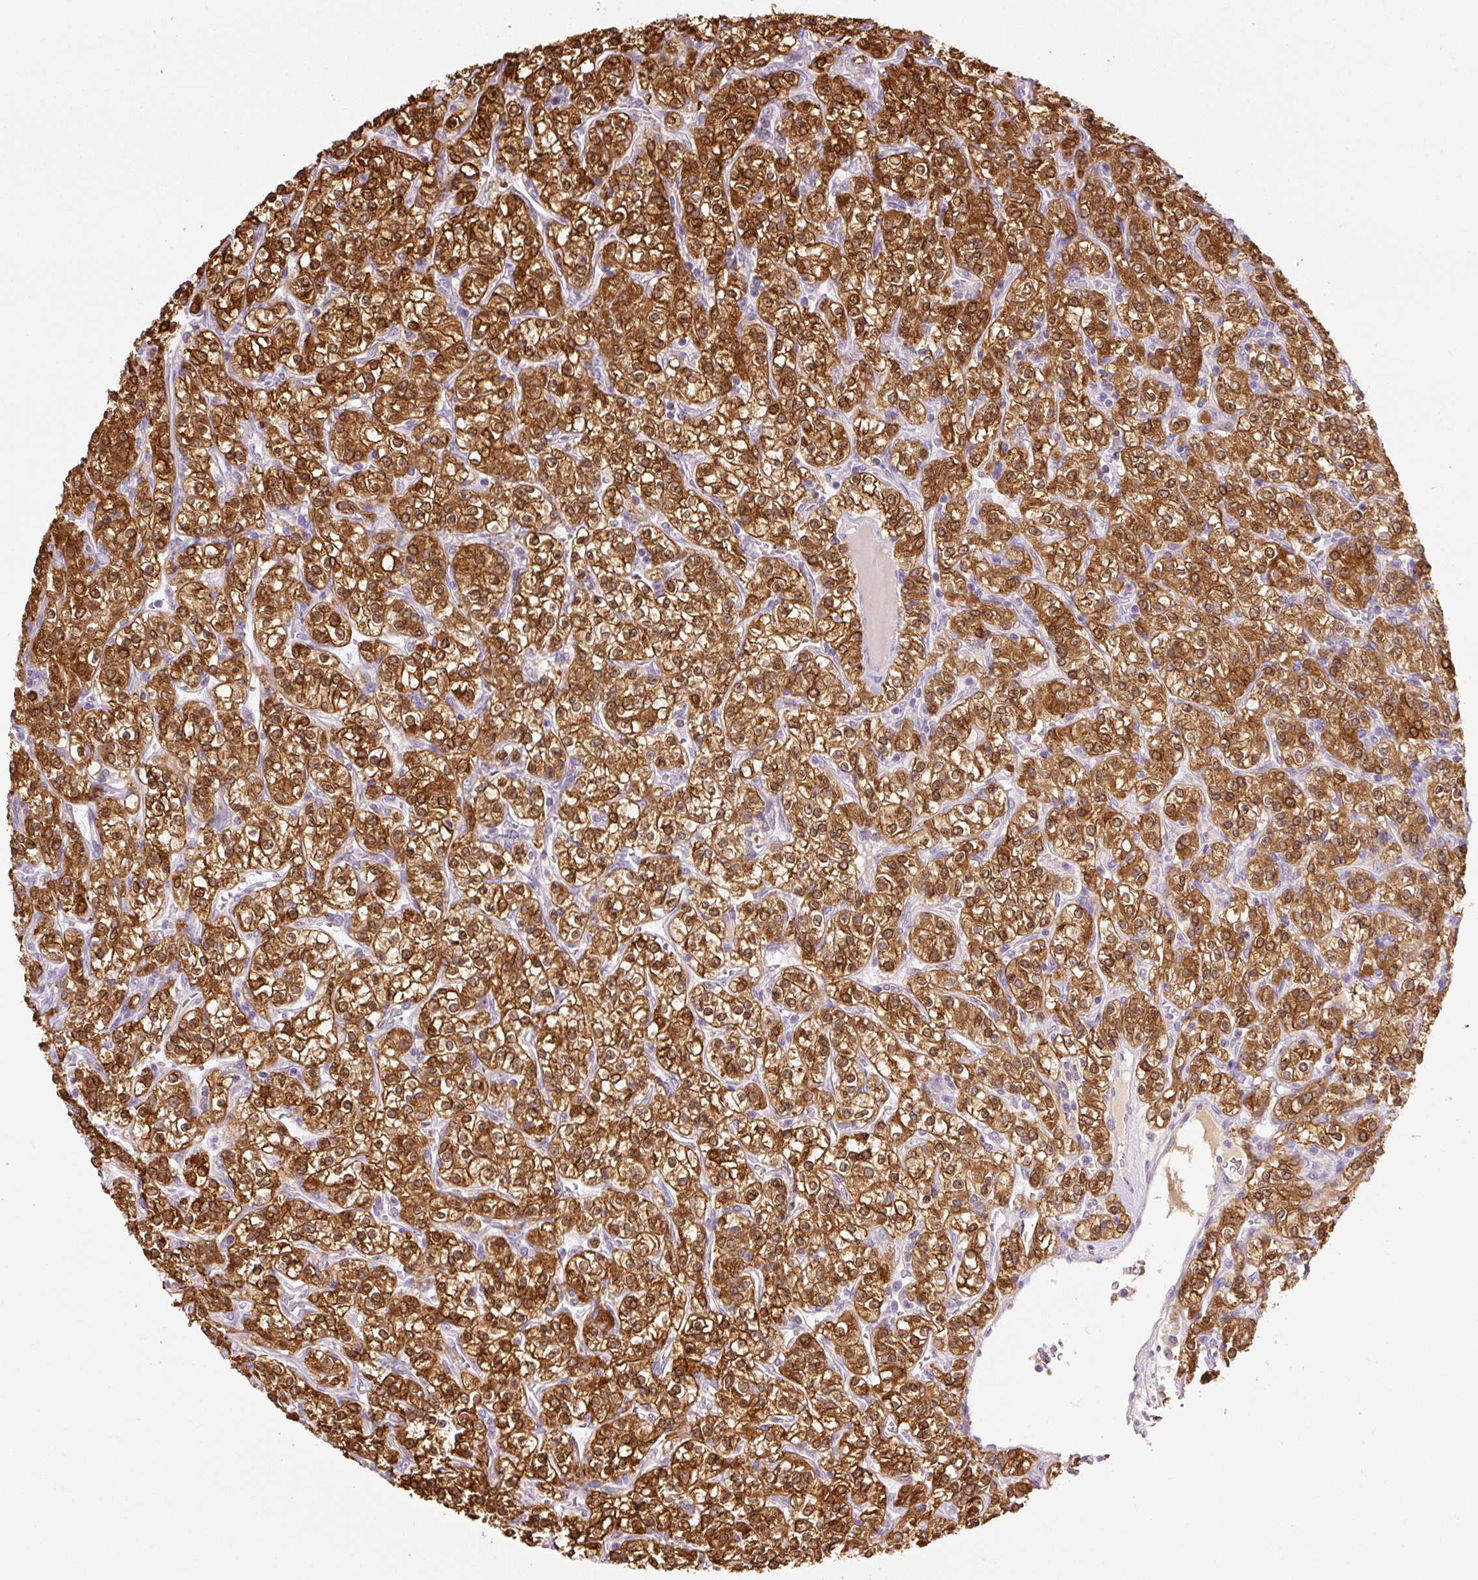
{"staining": {"intensity": "strong", "quantity": ">75%", "location": "cytoplasmic/membranous,nuclear"}, "tissue": "renal cancer", "cell_type": "Tumor cells", "image_type": "cancer", "snomed": [{"axis": "morphology", "description": "Adenocarcinoma, NOS"}, {"axis": "topography", "description": "Kidney"}], "caption": "Tumor cells reveal high levels of strong cytoplasmic/membranous and nuclear positivity in approximately >75% of cells in renal cancer (adenocarcinoma).", "gene": "SPSB2", "patient": {"sex": "male", "age": 77}}